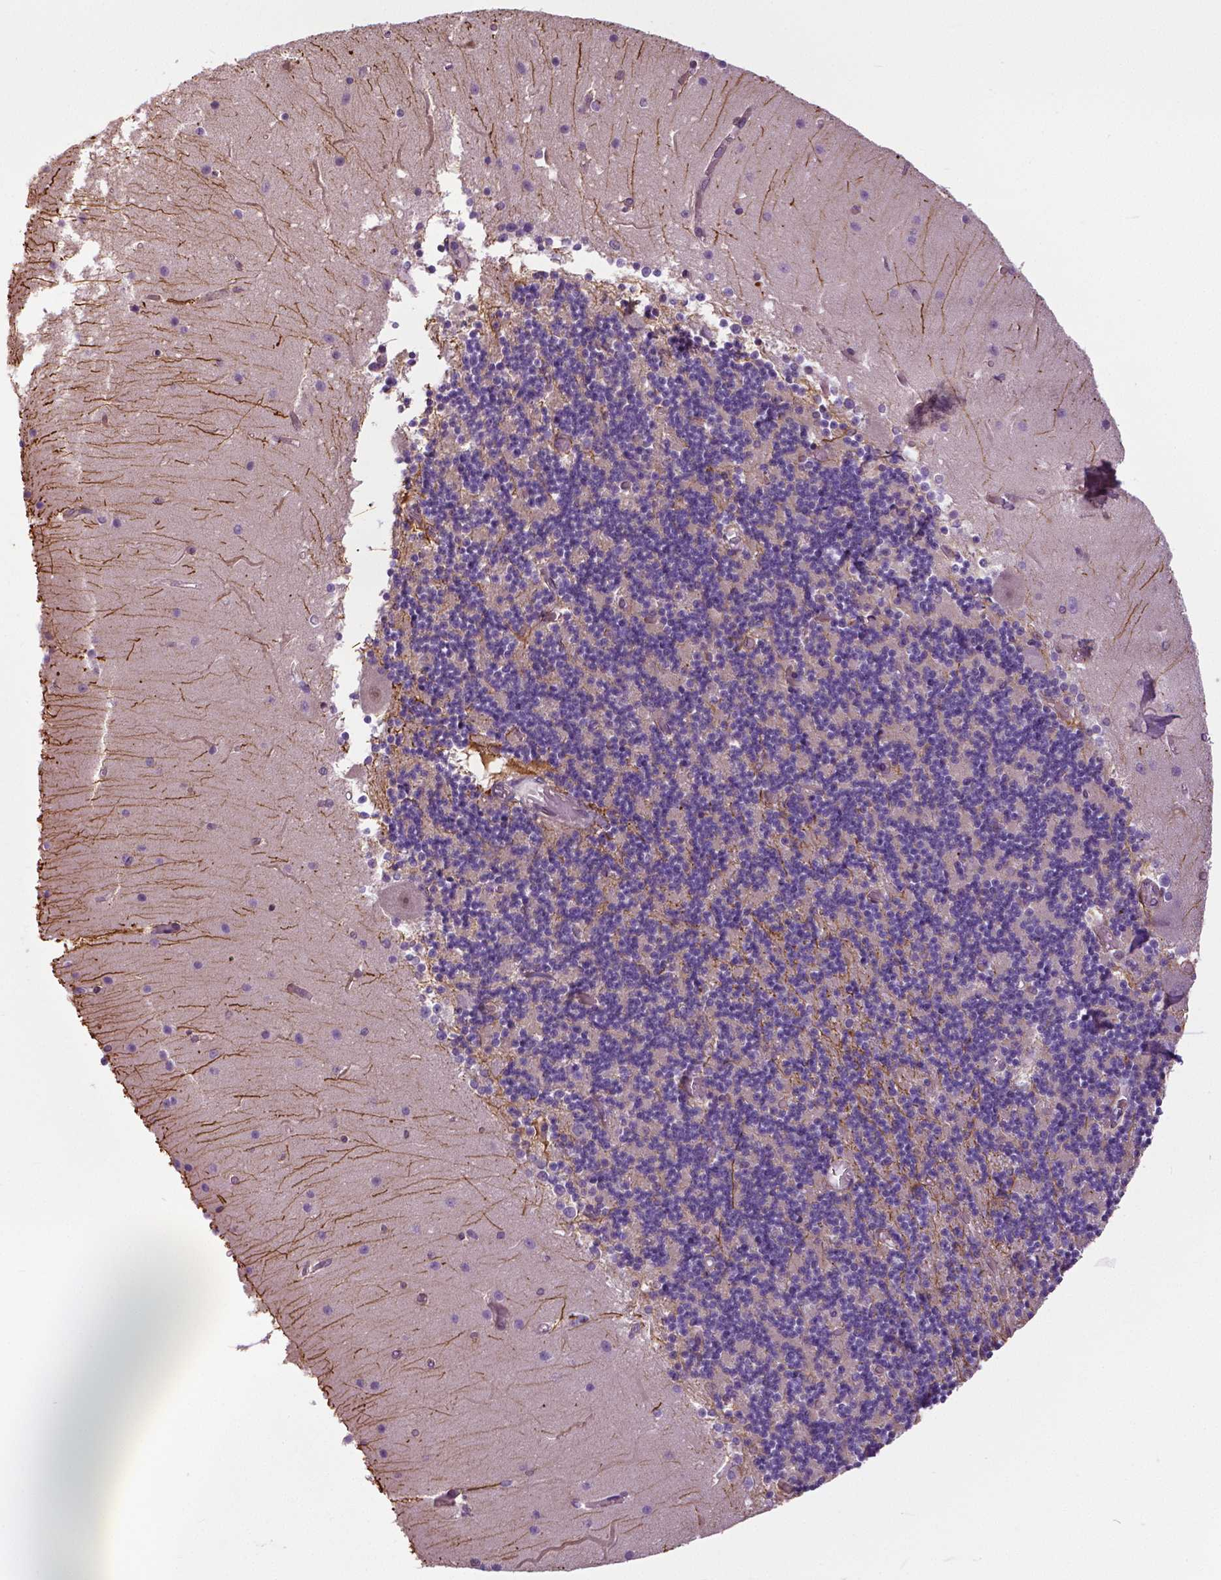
{"staining": {"intensity": "negative", "quantity": "none", "location": "none"}, "tissue": "cerebellum", "cell_type": "Cells in granular layer", "image_type": "normal", "snomed": [{"axis": "morphology", "description": "Normal tissue, NOS"}, {"axis": "topography", "description": "Cerebellum"}], "caption": "A high-resolution image shows immunohistochemistry (IHC) staining of unremarkable cerebellum, which reveals no significant staining in cells in granular layer.", "gene": "ANXA13", "patient": {"sex": "female", "age": 28}}